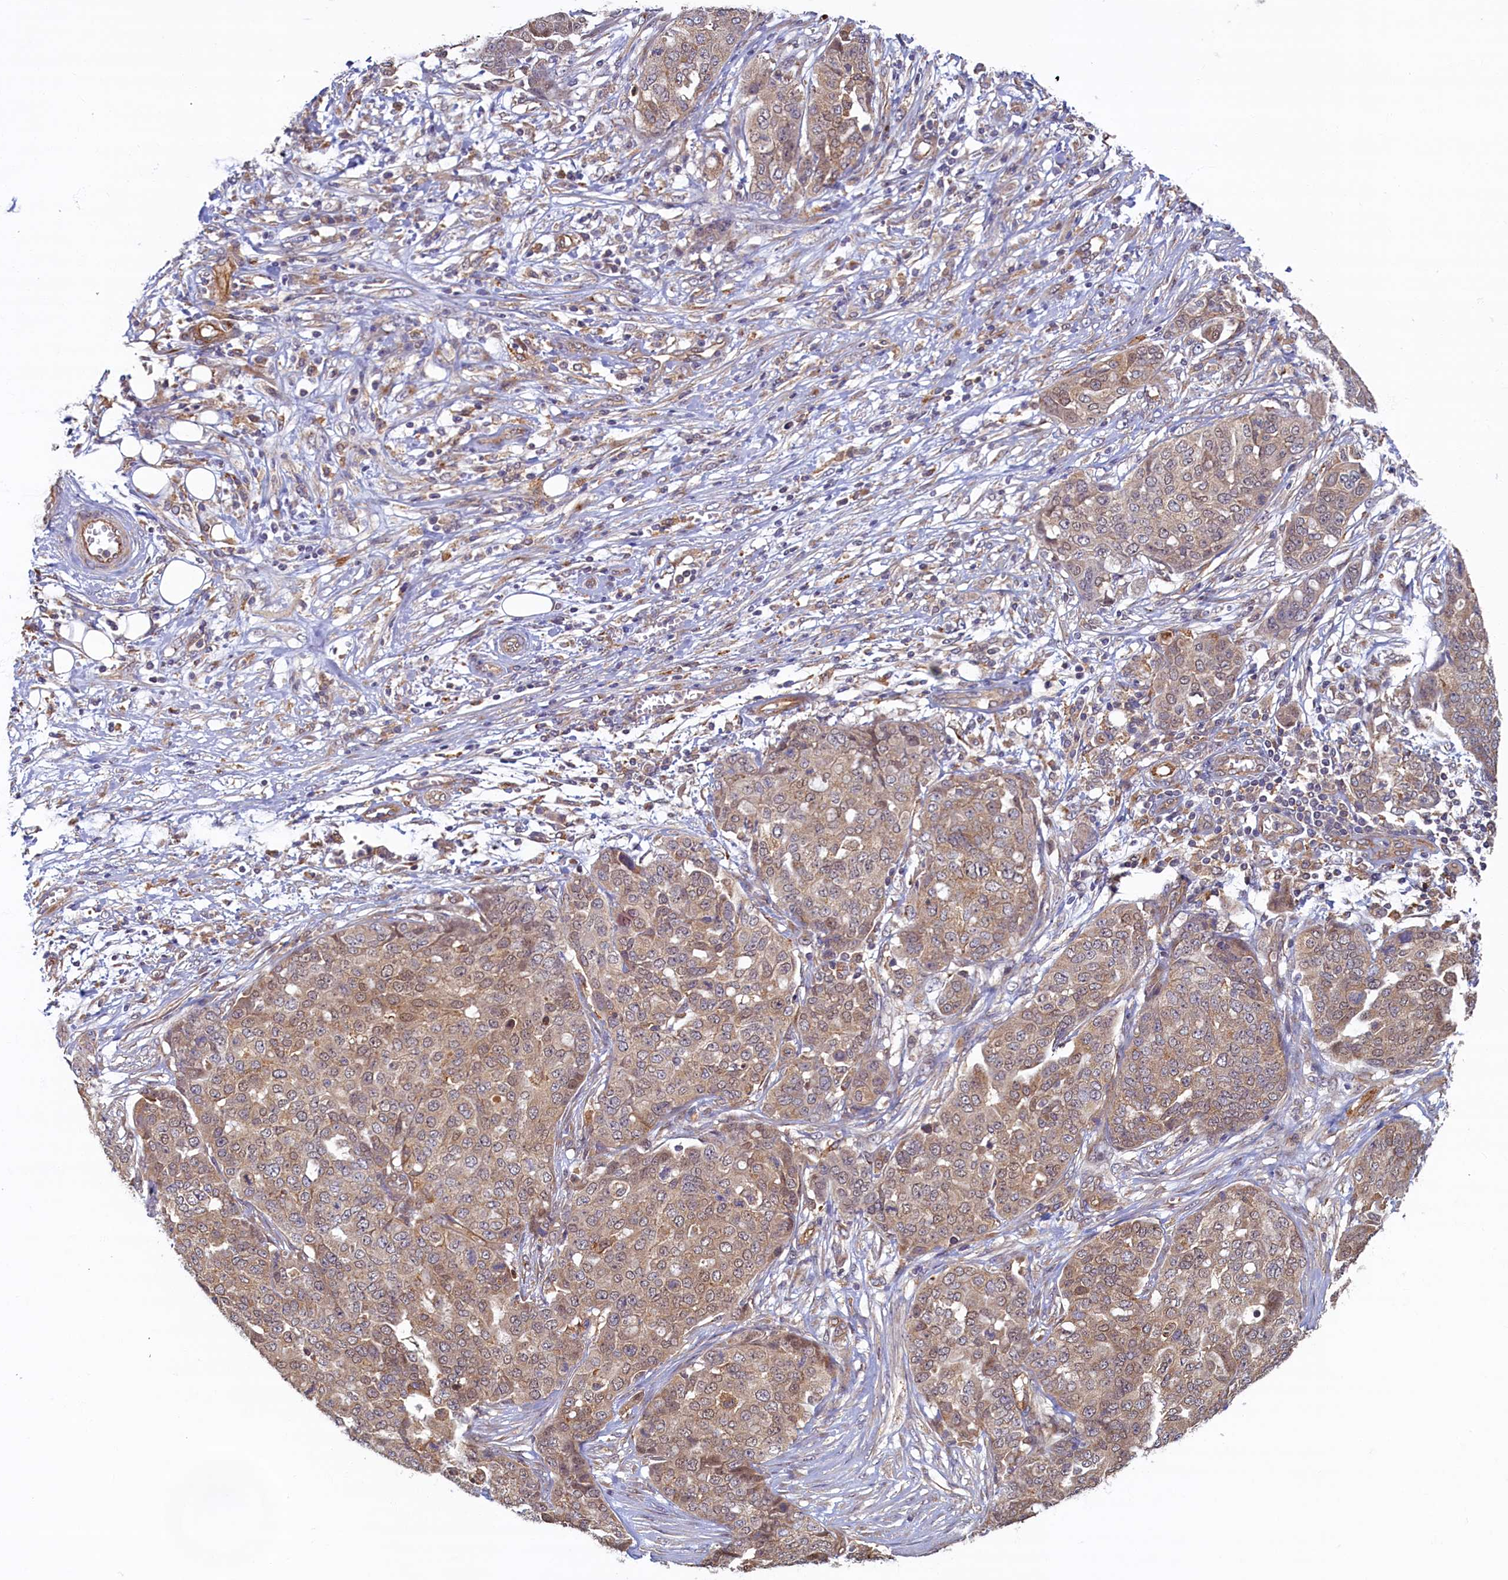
{"staining": {"intensity": "weak", "quantity": ">75%", "location": "cytoplasmic/membranous"}, "tissue": "ovarian cancer", "cell_type": "Tumor cells", "image_type": "cancer", "snomed": [{"axis": "morphology", "description": "Cystadenocarcinoma, serous, NOS"}, {"axis": "topography", "description": "Soft tissue"}, {"axis": "topography", "description": "Ovary"}], "caption": "Ovarian cancer (serous cystadenocarcinoma) stained with immunohistochemistry (IHC) reveals weak cytoplasmic/membranous expression in approximately >75% of tumor cells.", "gene": "STX12", "patient": {"sex": "female", "age": 57}}